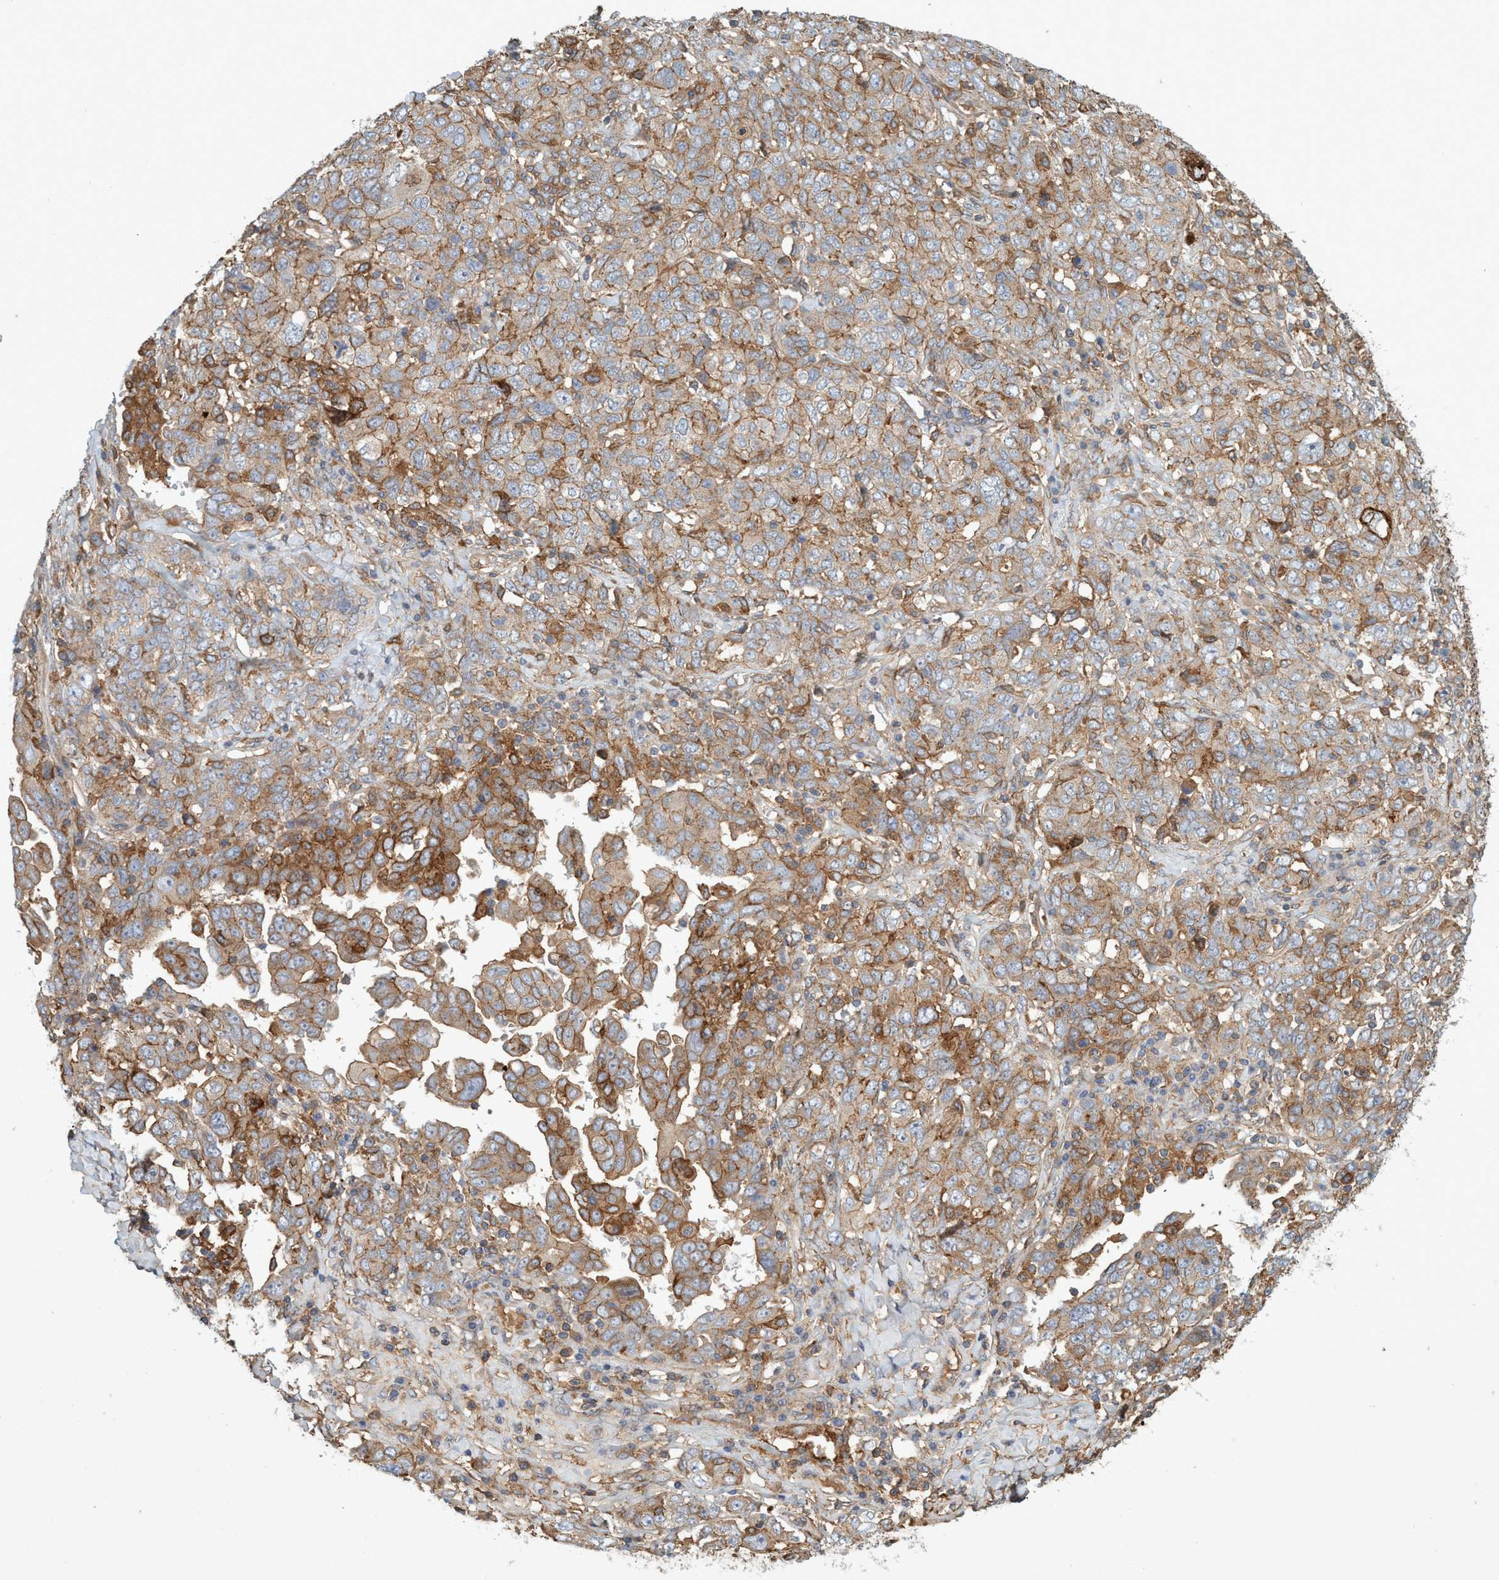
{"staining": {"intensity": "moderate", "quantity": "25%-75%", "location": "cytoplasmic/membranous"}, "tissue": "ovarian cancer", "cell_type": "Tumor cells", "image_type": "cancer", "snomed": [{"axis": "morphology", "description": "Carcinoma, endometroid"}, {"axis": "topography", "description": "Ovary"}], "caption": "Ovarian cancer stained with a brown dye demonstrates moderate cytoplasmic/membranous positive expression in about 25%-75% of tumor cells.", "gene": "SPECC1", "patient": {"sex": "female", "age": 62}}